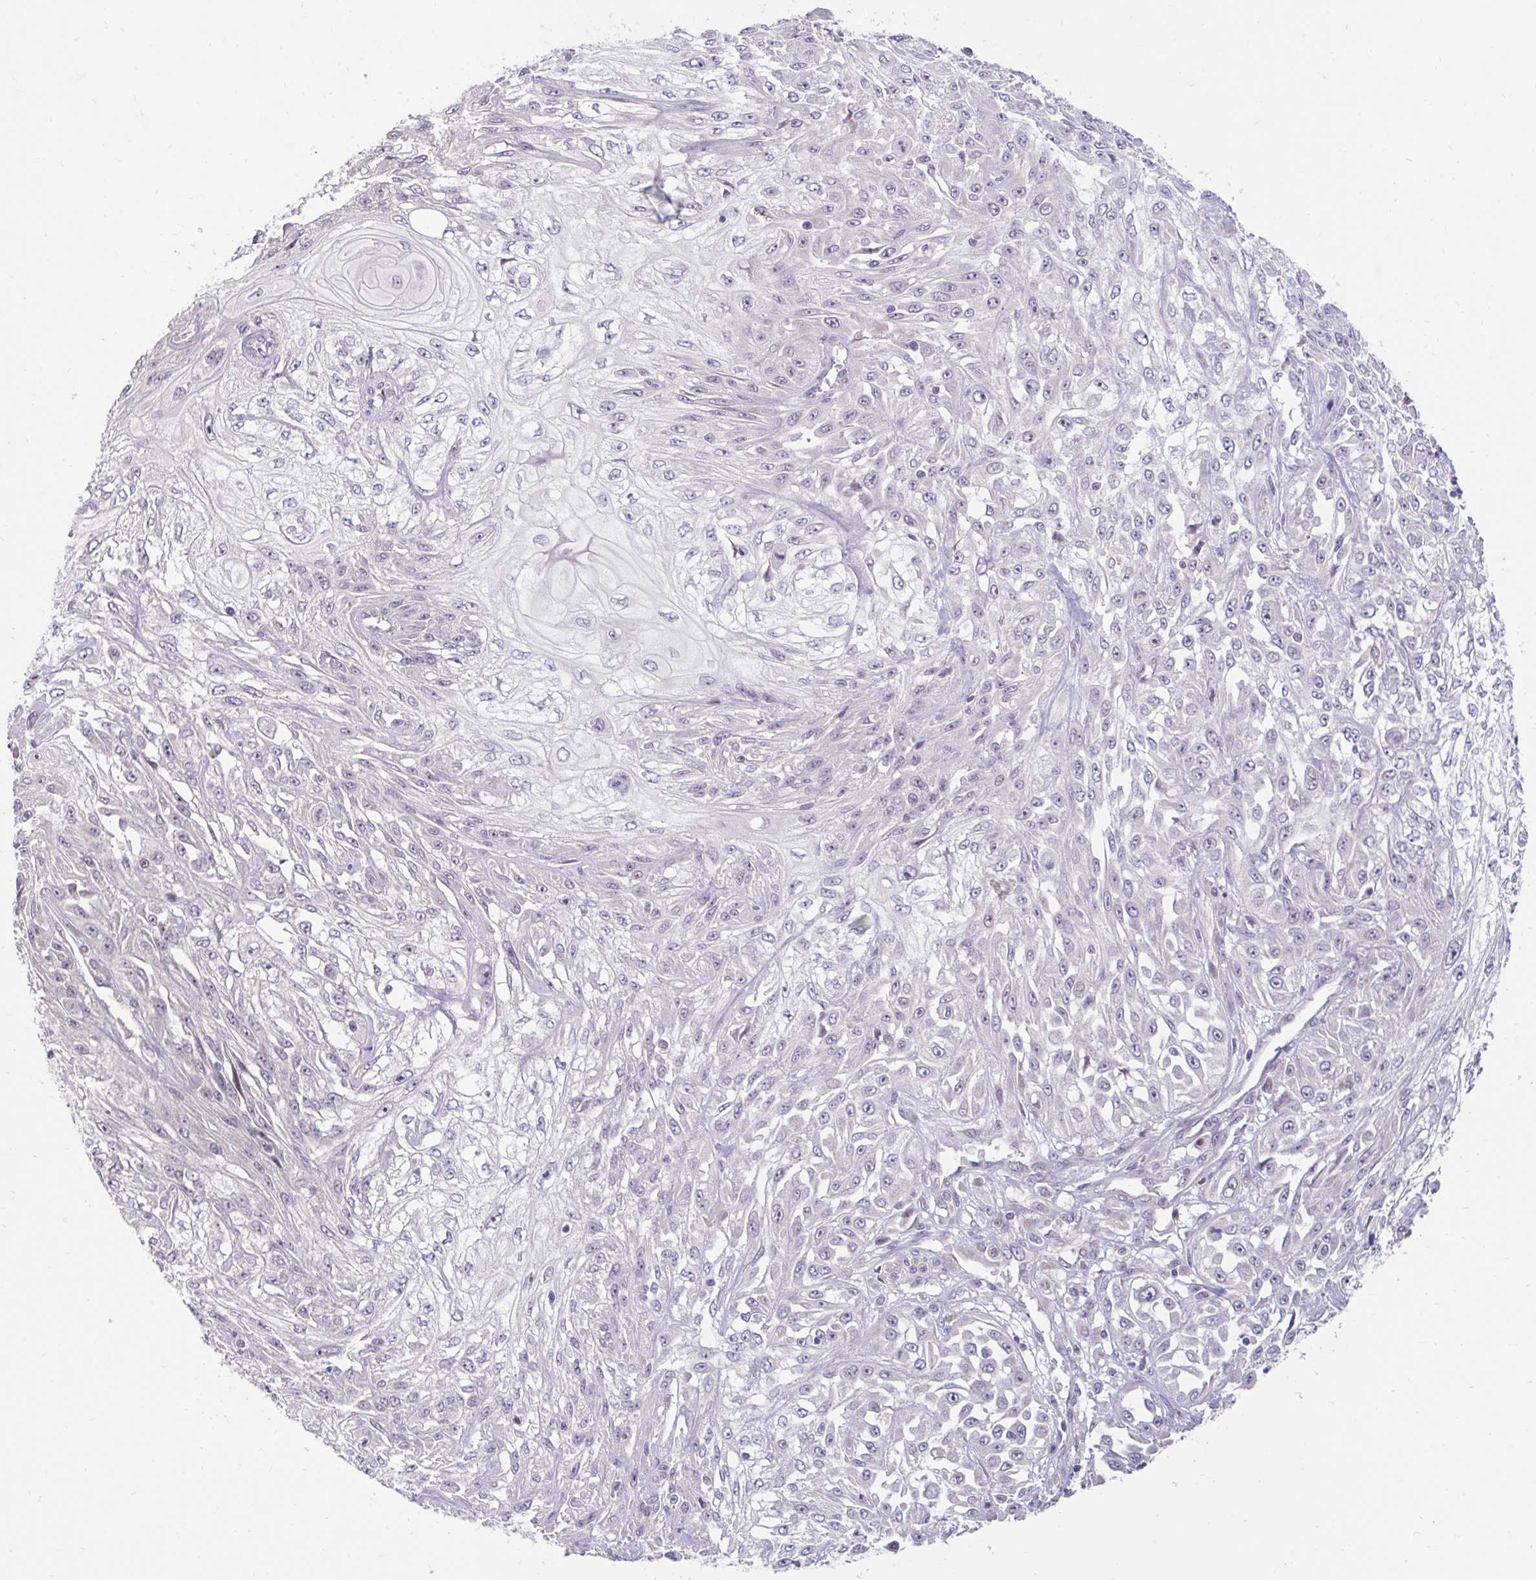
{"staining": {"intensity": "negative", "quantity": "none", "location": "none"}, "tissue": "skin cancer", "cell_type": "Tumor cells", "image_type": "cancer", "snomed": [{"axis": "morphology", "description": "Squamous cell carcinoma, NOS"}, {"axis": "morphology", "description": "Squamous cell carcinoma, metastatic, NOS"}, {"axis": "topography", "description": "Skin"}, {"axis": "topography", "description": "Lymph node"}], "caption": "Immunohistochemistry histopathology image of neoplastic tissue: human skin cancer stained with DAB exhibits no significant protein positivity in tumor cells.", "gene": "NT5C1B", "patient": {"sex": "male", "age": 75}}